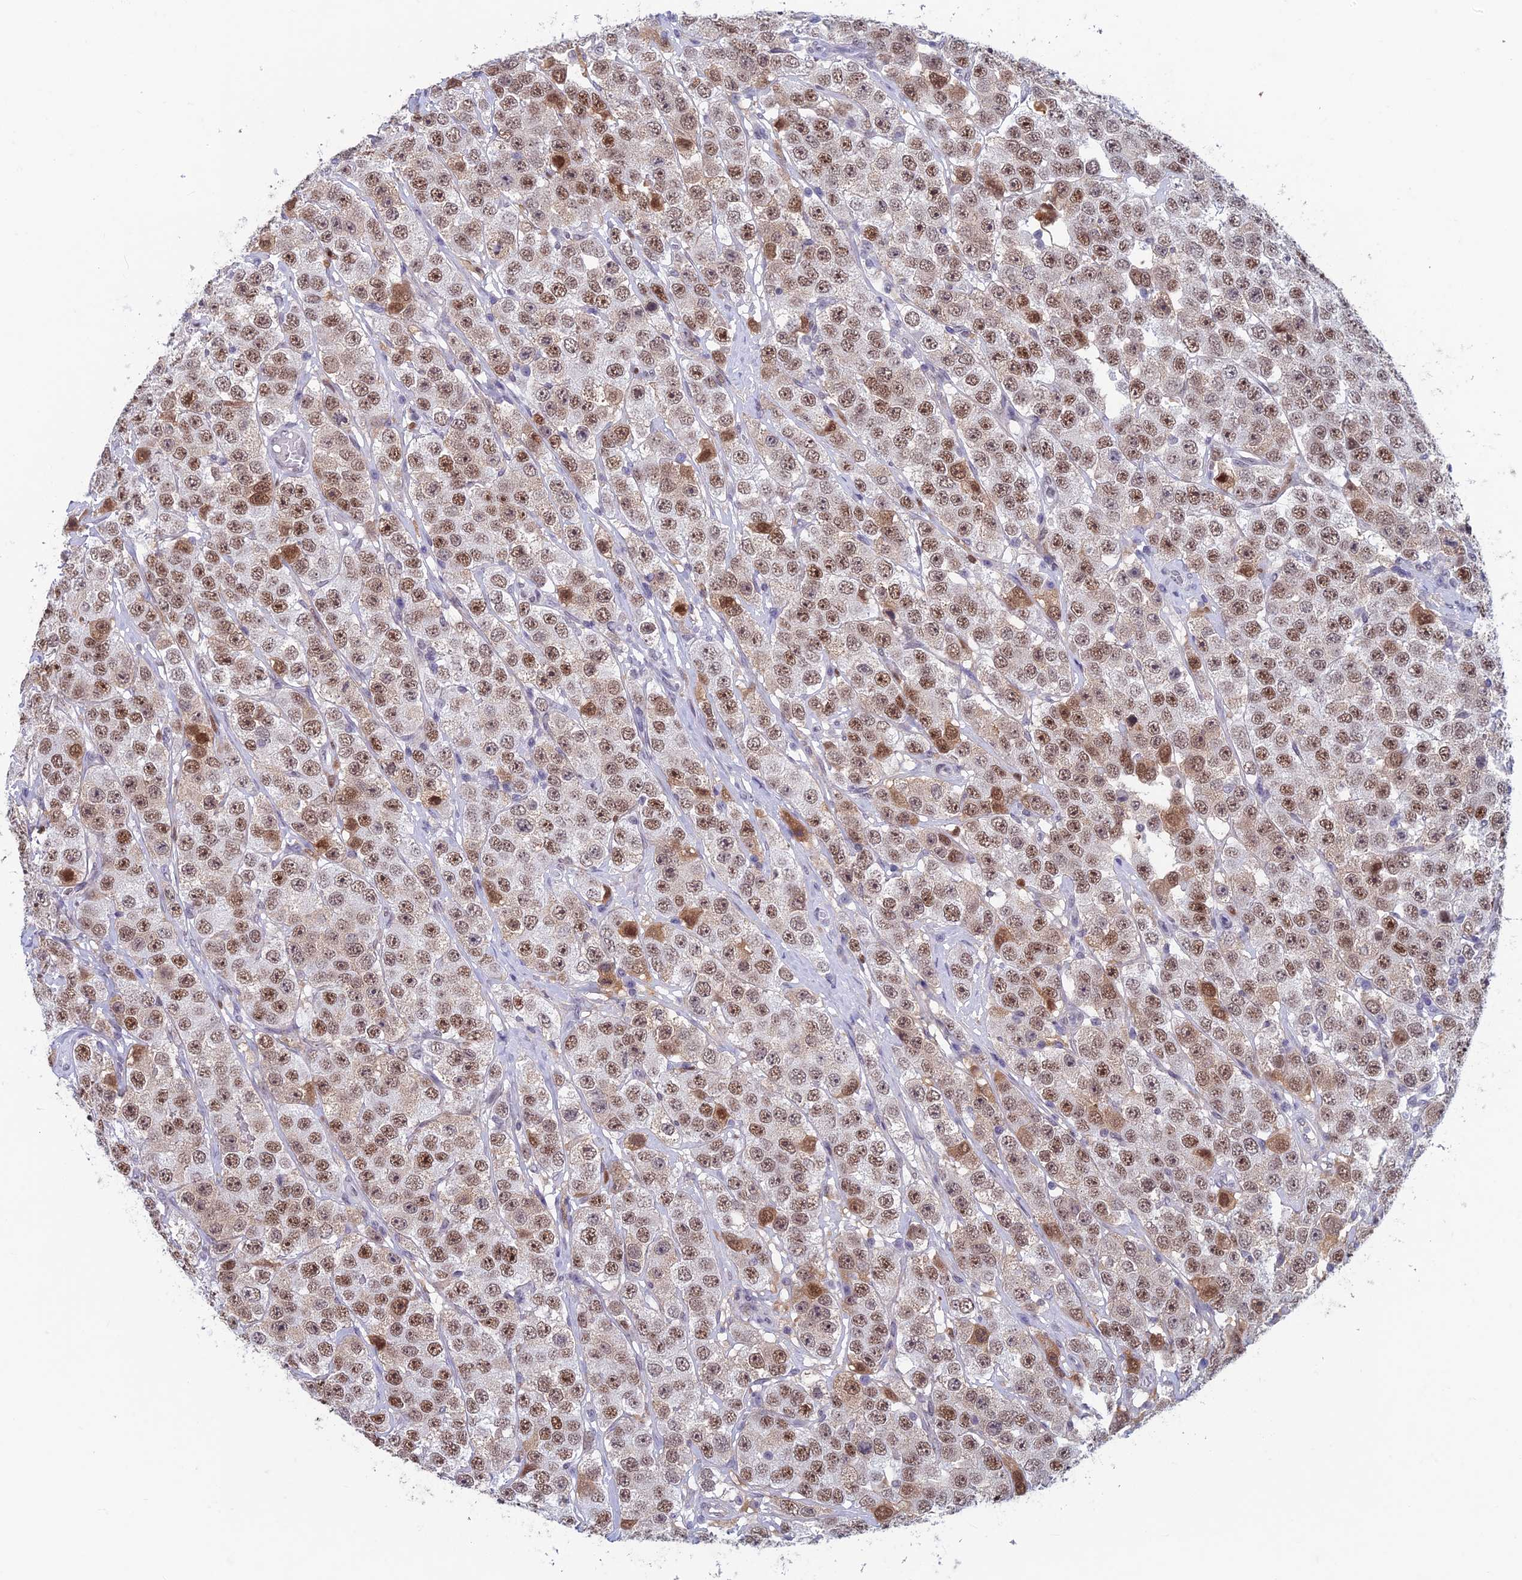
{"staining": {"intensity": "moderate", "quantity": ">75%", "location": "nuclear"}, "tissue": "testis cancer", "cell_type": "Tumor cells", "image_type": "cancer", "snomed": [{"axis": "morphology", "description": "Seminoma, NOS"}, {"axis": "topography", "description": "Testis"}], "caption": "Brown immunohistochemical staining in human testis cancer demonstrates moderate nuclear positivity in about >75% of tumor cells. The staining was performed using DAB (3,3'-diaminobenzidine), with brown indicating positive protein expression. Nuclei are stained blue with hematoxylin.", "gene": "ASH2L", "patient": {"sex": "male", "age": 28}}